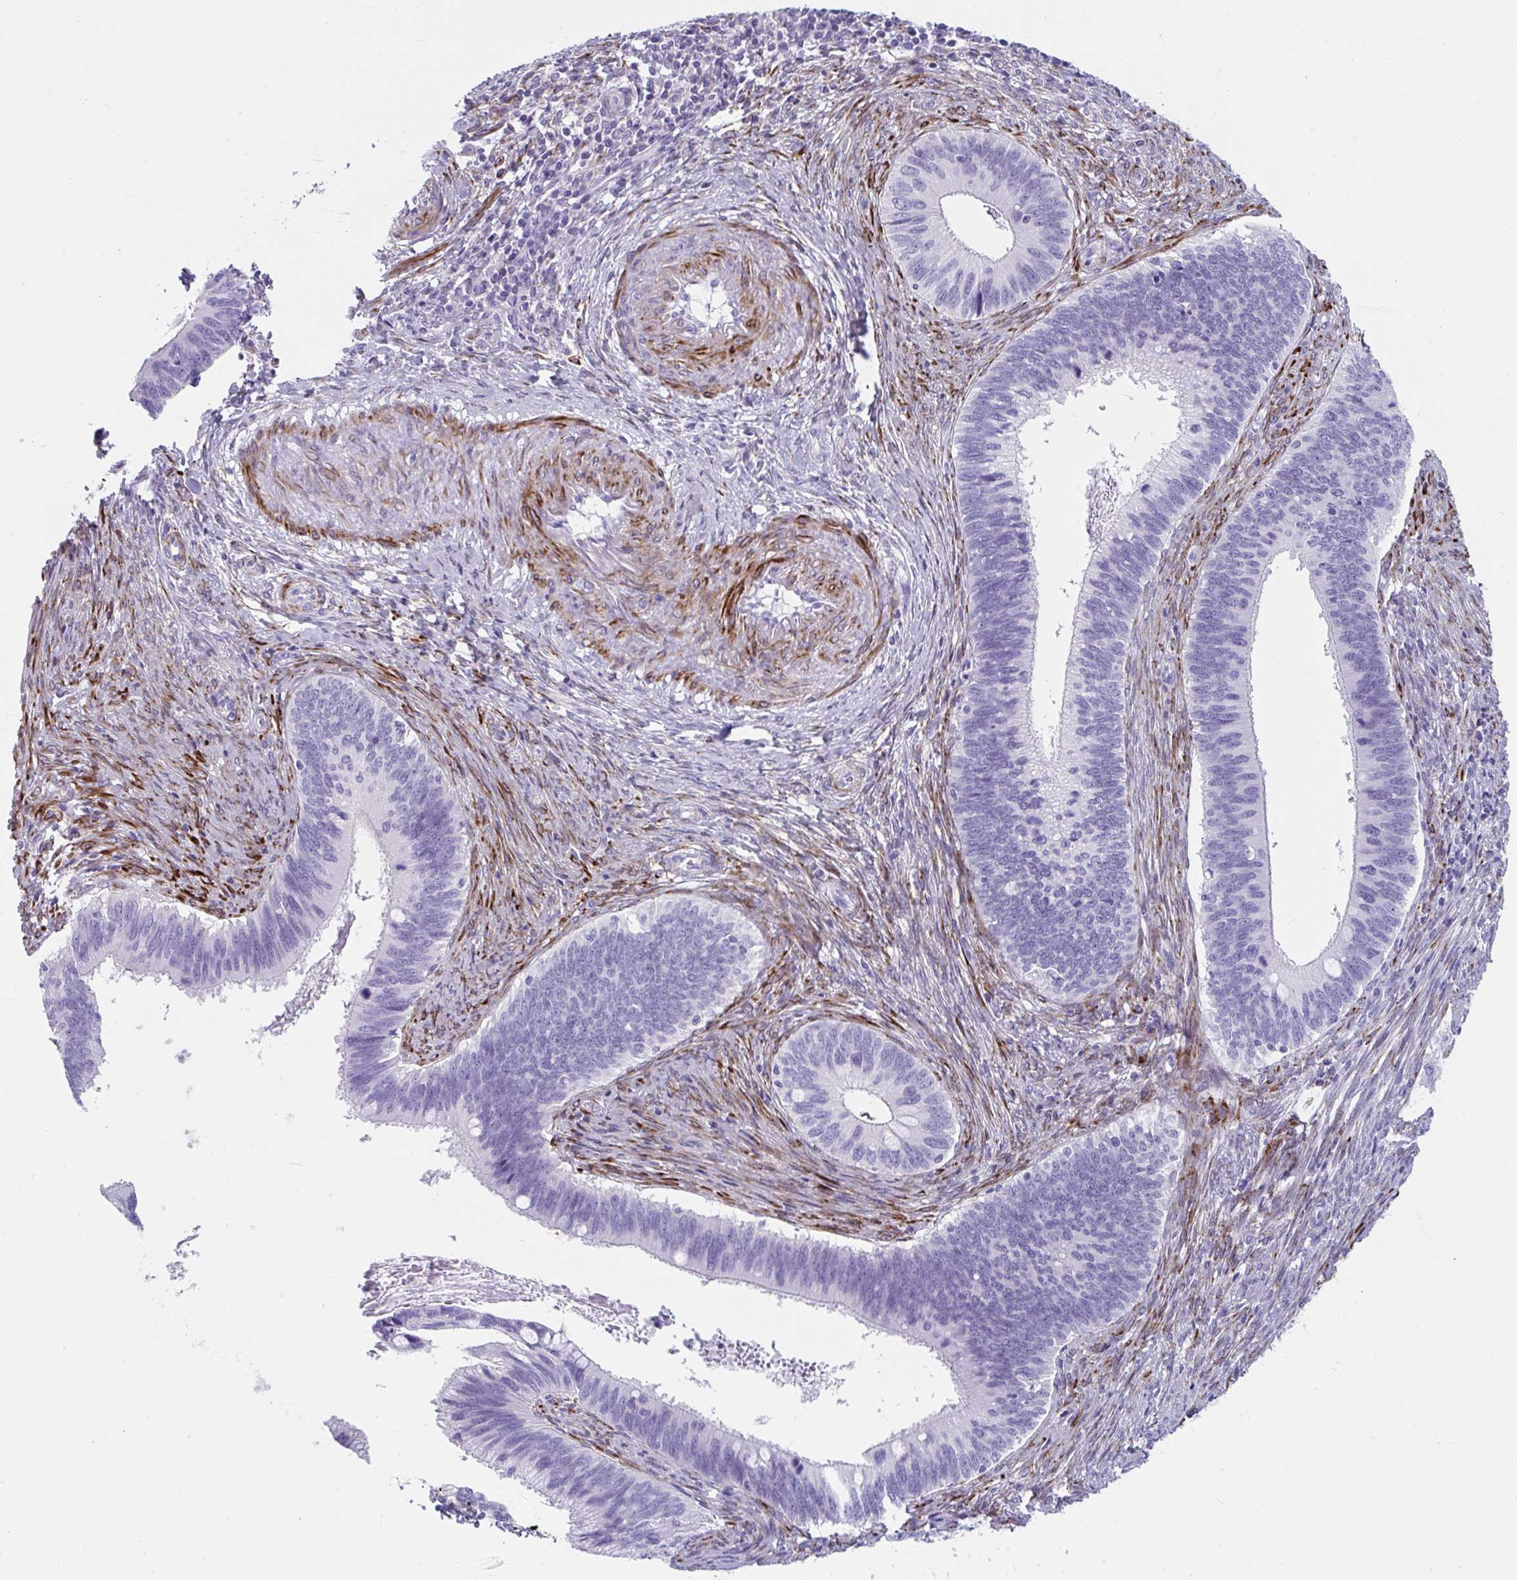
{"staining": {"intensity": "negative", "quantity": "none", "location": "none"}, "tissue": "cervical cancer", "cell_type": "Tumor cells", "image_type": "cancer", "snomed": [{"axis": "morphology", "description": "Adenocarcinoma, NOS"}, {"axis": "topography", "description": "Cervix"}], "caption": "IHC of cervical adenocarcinoma displays no positivity in tumor cells. (DAB (3,3'-diaminobenzidine) IHC visualized using brightfield microscopy, high magnification).", "gene": "GRXCR2", "patient": {"sex": "female", "age": 42}}